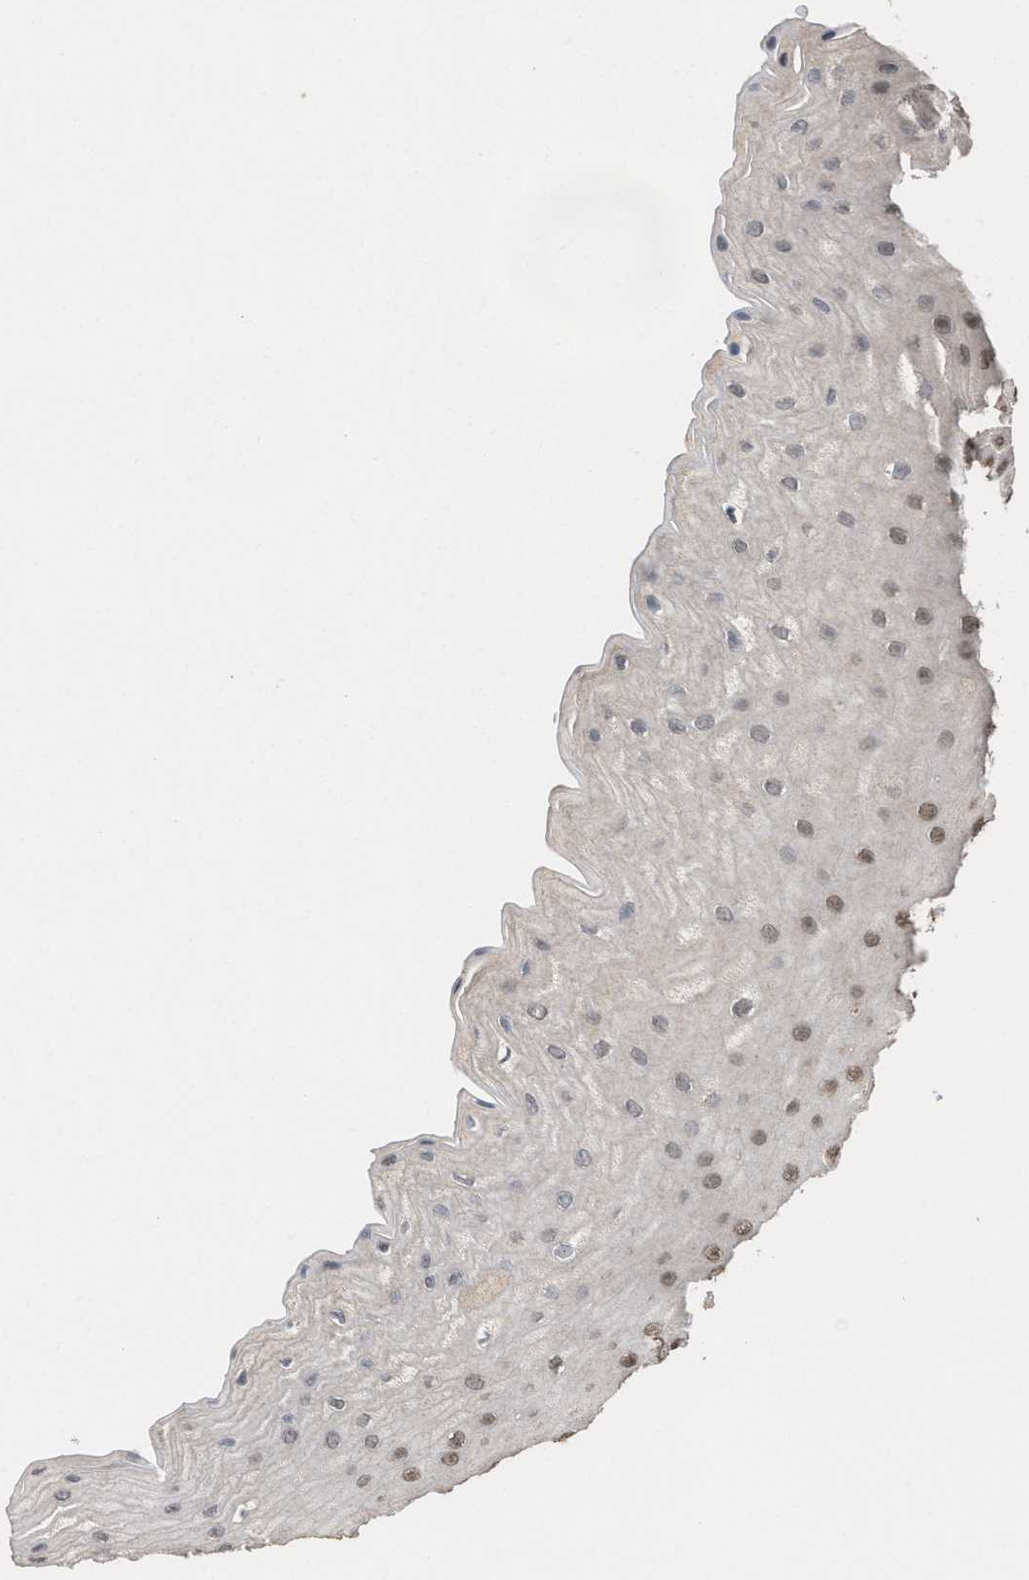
{"staining": {"intensity": "moderate", "quantity": ">75%", "location": "nuclear"}, "tissue": "cervix", "cell_type": "Squamous epithelial cells", "image_type": "normal", "snomed": [{"axis": "morphology", "description": "Normal tissue, NOS"}, {"axis": "topography", "description": "Cervix"}], "caption": "Moderate nuclear protein staining is seen in about >75% of squamous epithelial cells in cervix.", "gene": "C9orf78", "patient": {"sex": "female", "age": 55}}